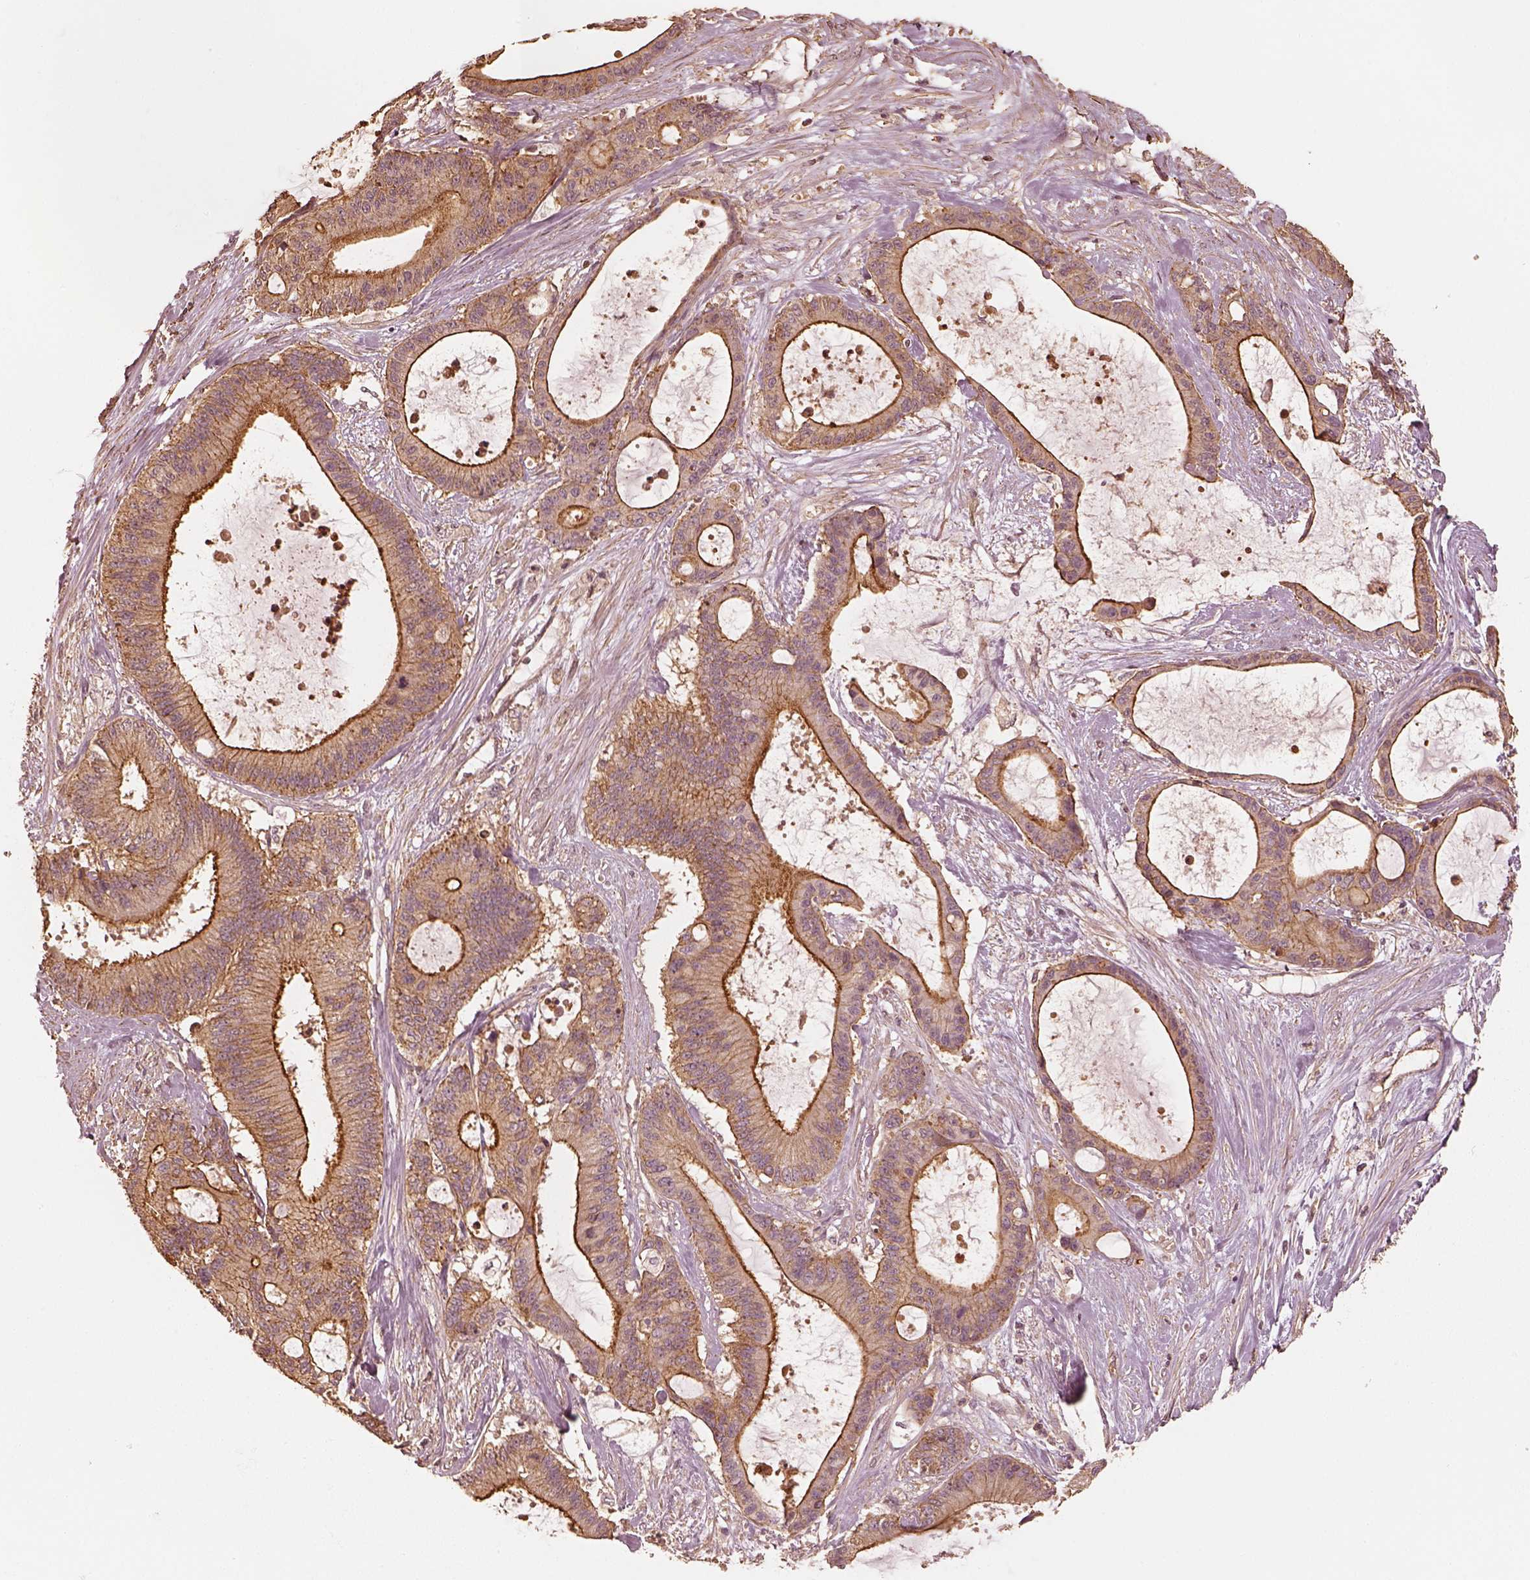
{"staining": {"intensity": "strong", "quantity": "25%-75%", "location": "cytoplasmic/membranous"}, "tissue": "liver cancer", "cell_type": "Tumor cells", "image_type": "cancer", "snomed": [{"axis": "morphology", "description": "Normal tissue, NOS"}, {"axis": "morphology", "description": "Cholangiocarcinoma"}, {"axis": "topography", "description": "Liver"}, {"axis": "topography", "description": "Peripheral nerve tissue"}], "caption": "Human liver cancer stained with a brown dye shows strong cytoplasmic/membranous positive staining in about 25%-75% of tumor cells.", "gene": "WDR7", "patient": {"sex": "female", "age": 73}}